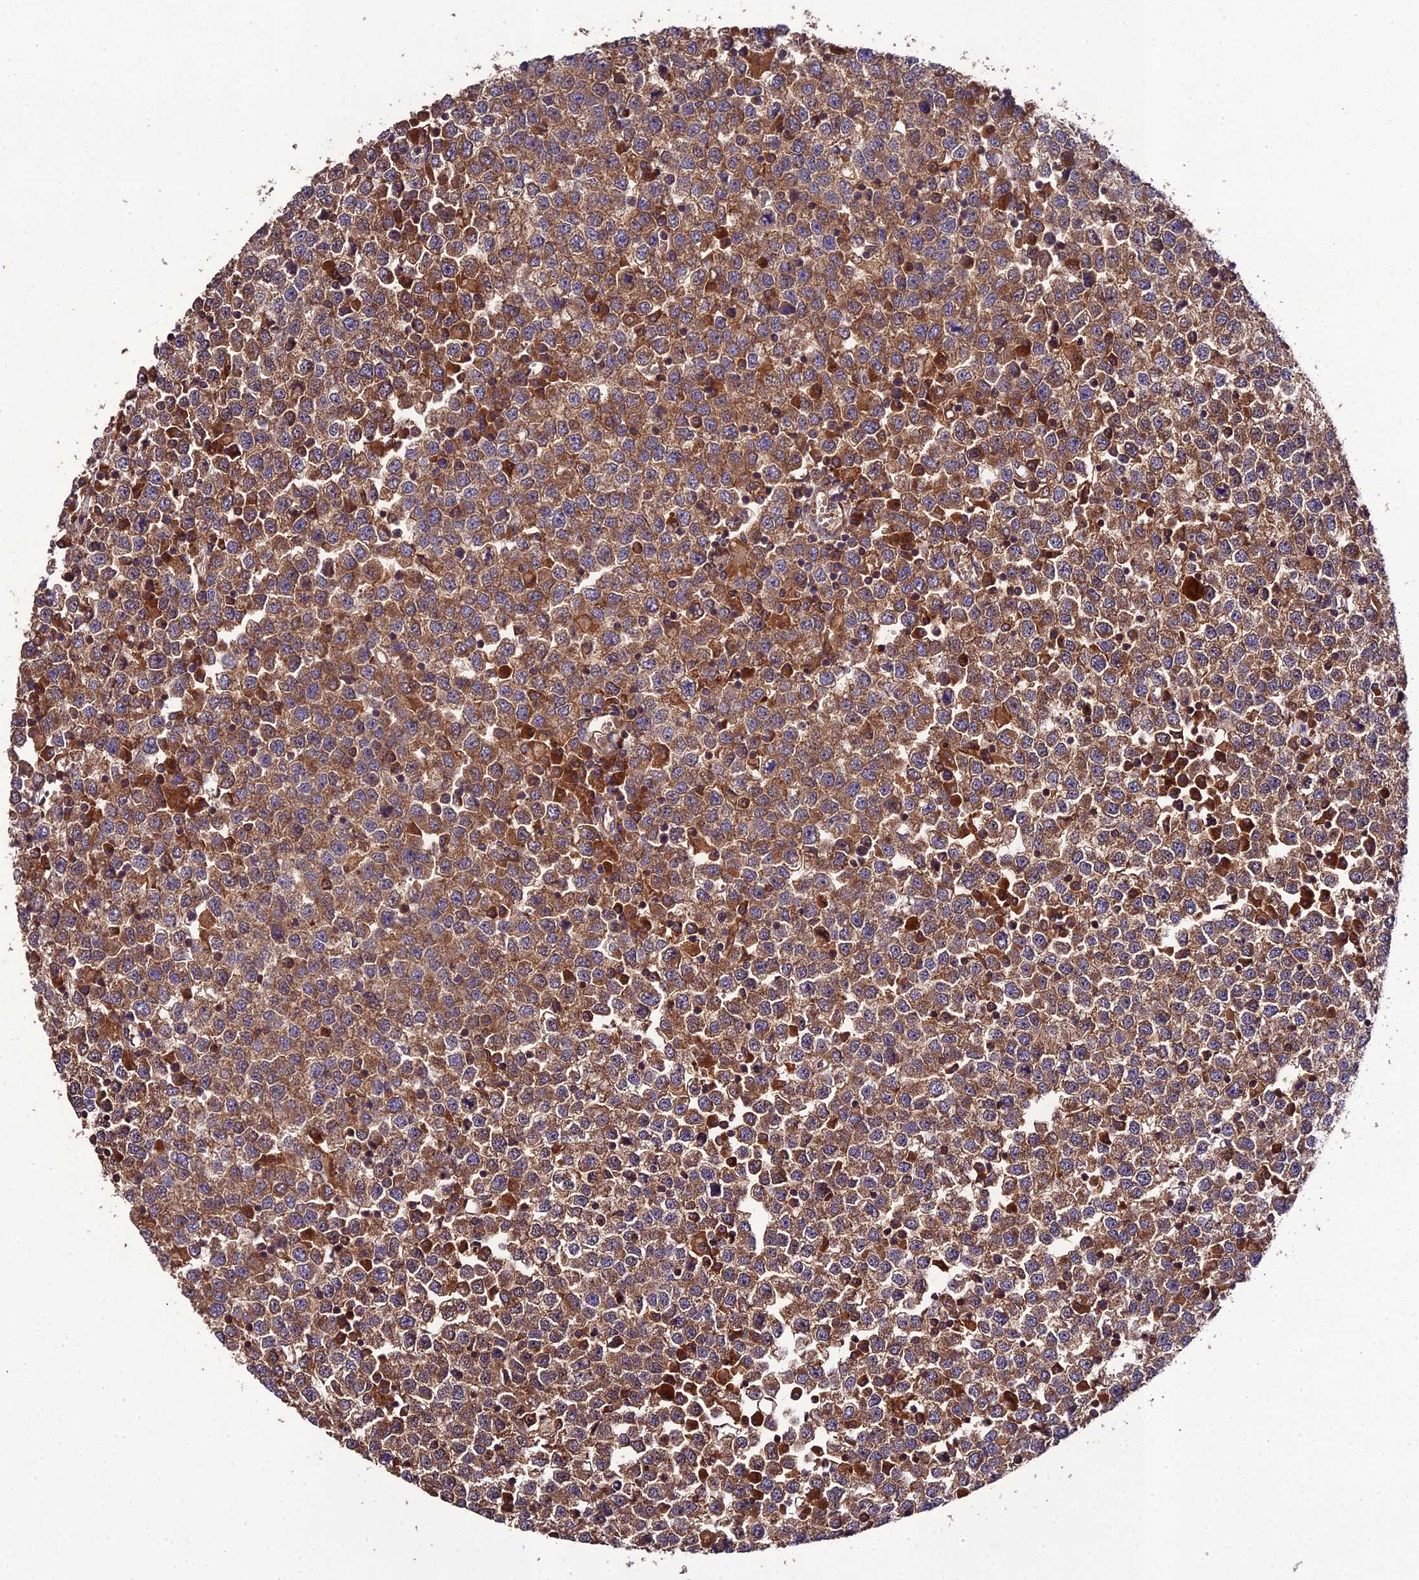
{"staining": {"intensity": "moderate", "quantity": "25%-75%", "location": "cytoplasmic/membranous"}, "tissue": "testis cancer", "cell_type": "Tumor cells", "image_type": "cancer", "snomed": [{"axis": "morphology", "description": "Seminoma, NOS"}, {"axis": "topography", "description": "Testis"}], "caption": "The histopathology image reveals a brown stain indicating the presence of a protein in the cytoplasmic/membranous of tumor cells in testis seminoma. The staining was performed using DAB (3,3'-diaminobenzidine), with brown indicating positive protein expression. Nuclei are stained blue with hematoxylin.", "gene": "TMEM258", "patient": {"sex": "male", "age": 65}}